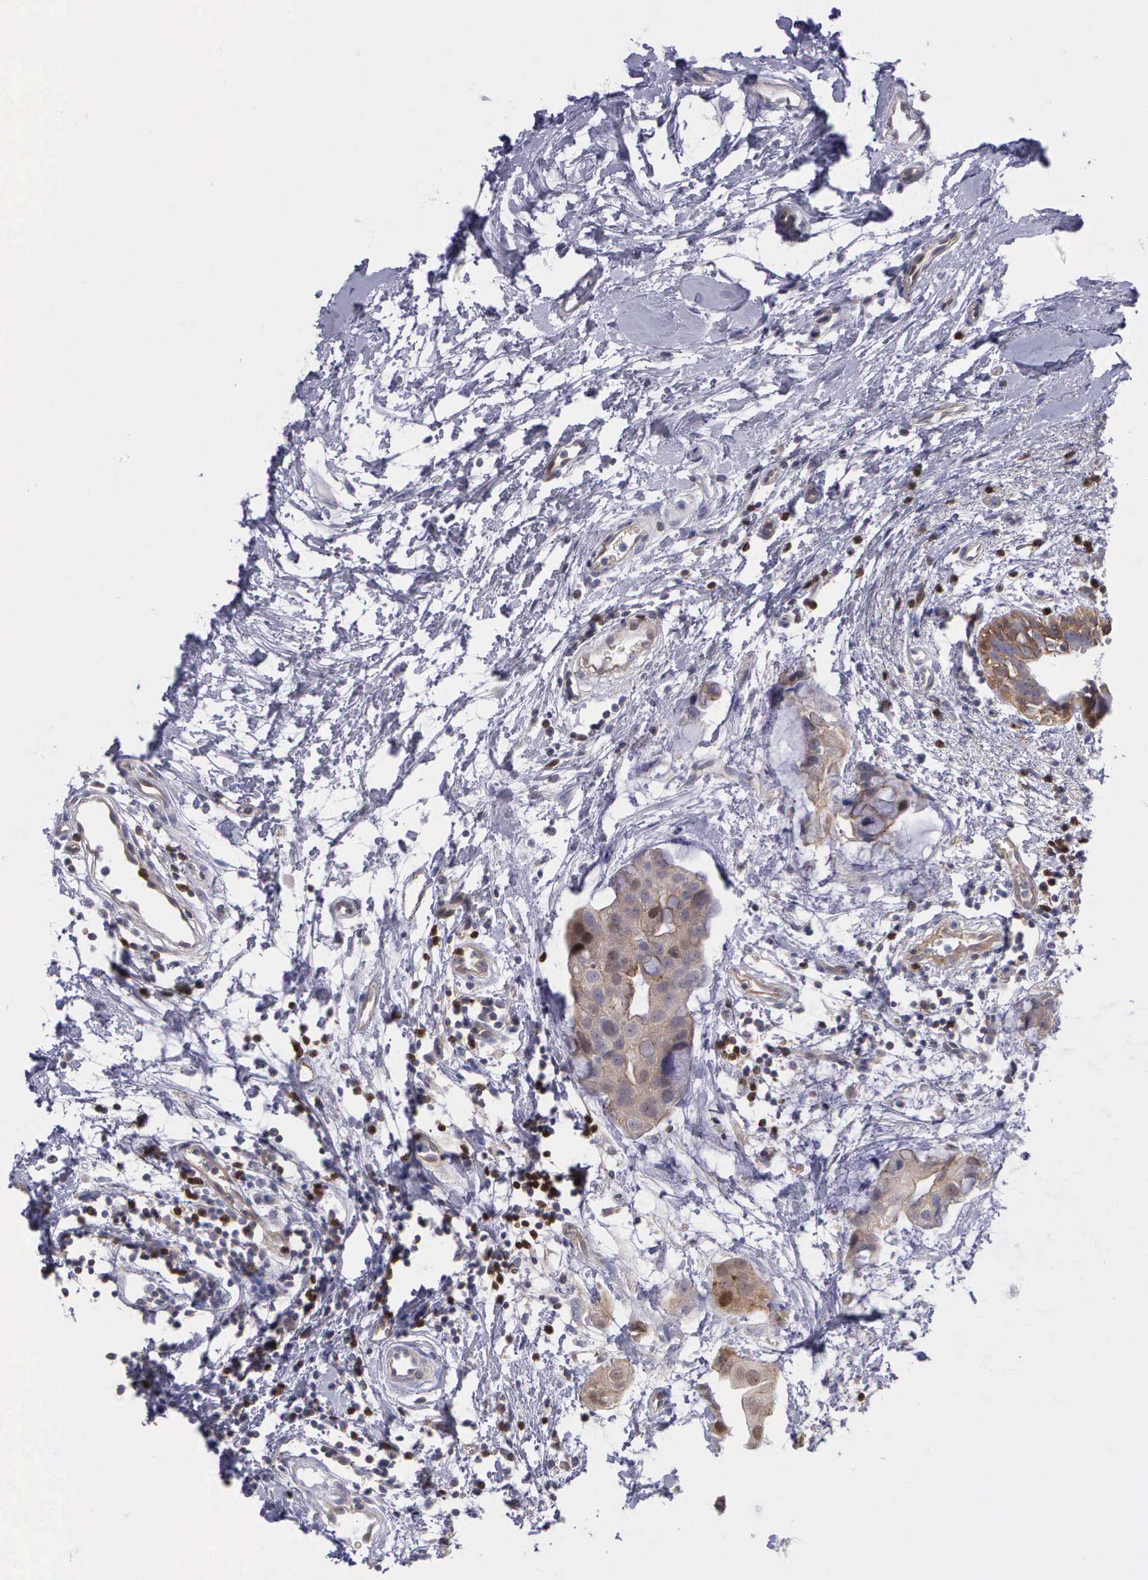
{"staining": {"intensity": "moderate", "quantity": ">75%", "location": "cytoplasmic/membranous,nuclear"}, "tissue": "breast cancer", "cell_type": "Tumor cells", "image_type": "cancer", "snomed": [{"axis": "morphology", "description": "Duct carcinoma"}, {"axis": "topography", "description": "Breast"}], "caption": "Immunohistochemical staining of breast cancer shows medium levels of moderate cytoplasmic/membranous and nuclear staining in about >75% of tumor cells.", "gene": "MICAL3", "patient": {"sex": "female", "age": 40}}